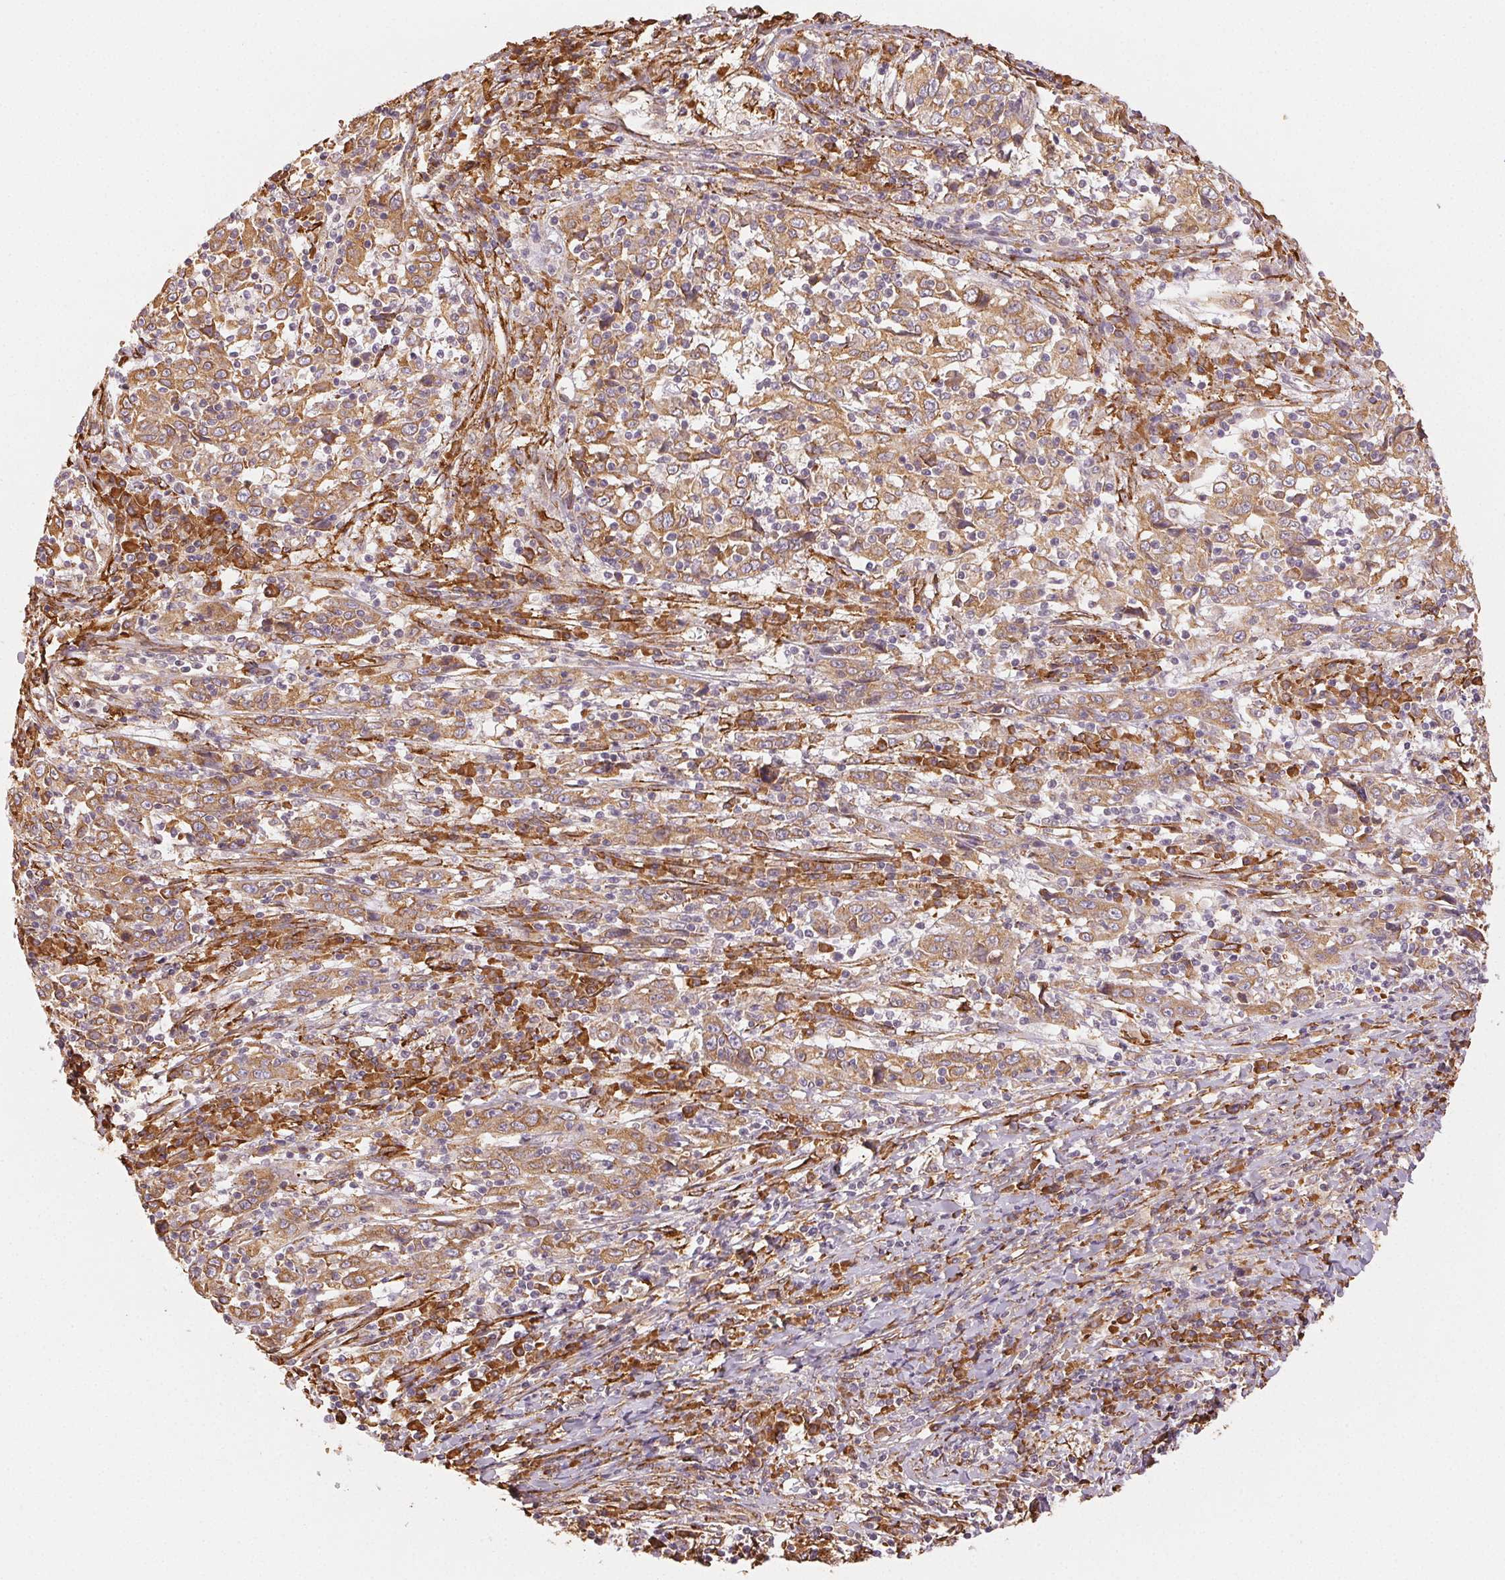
{"staining": {"intensity": "moderate", "quantity": ">75%", "location": "cytoplasmic/membranous"}, "tissue": "cervical cancer", "cell_type": "Tumor cells", "image_type": "cancer", "snomed": [{"axis": "morphology", "description": "Squamous cell carcinoma, NOS"}, {"axis": "topography", "description": "Cervix"}], "caption": "An image of human squamous cell carcinoma (cervical) stained for a protein demonstrates moderate cytoplasmic/membranous brown staining in tumor cells. The staining is performed using DAB brown chromogen to label protein expression. The nuclei are counter-stained blue using hematoxylin.", "gene": "RCN3", "patient": {"sex": "female", "age": 46}}